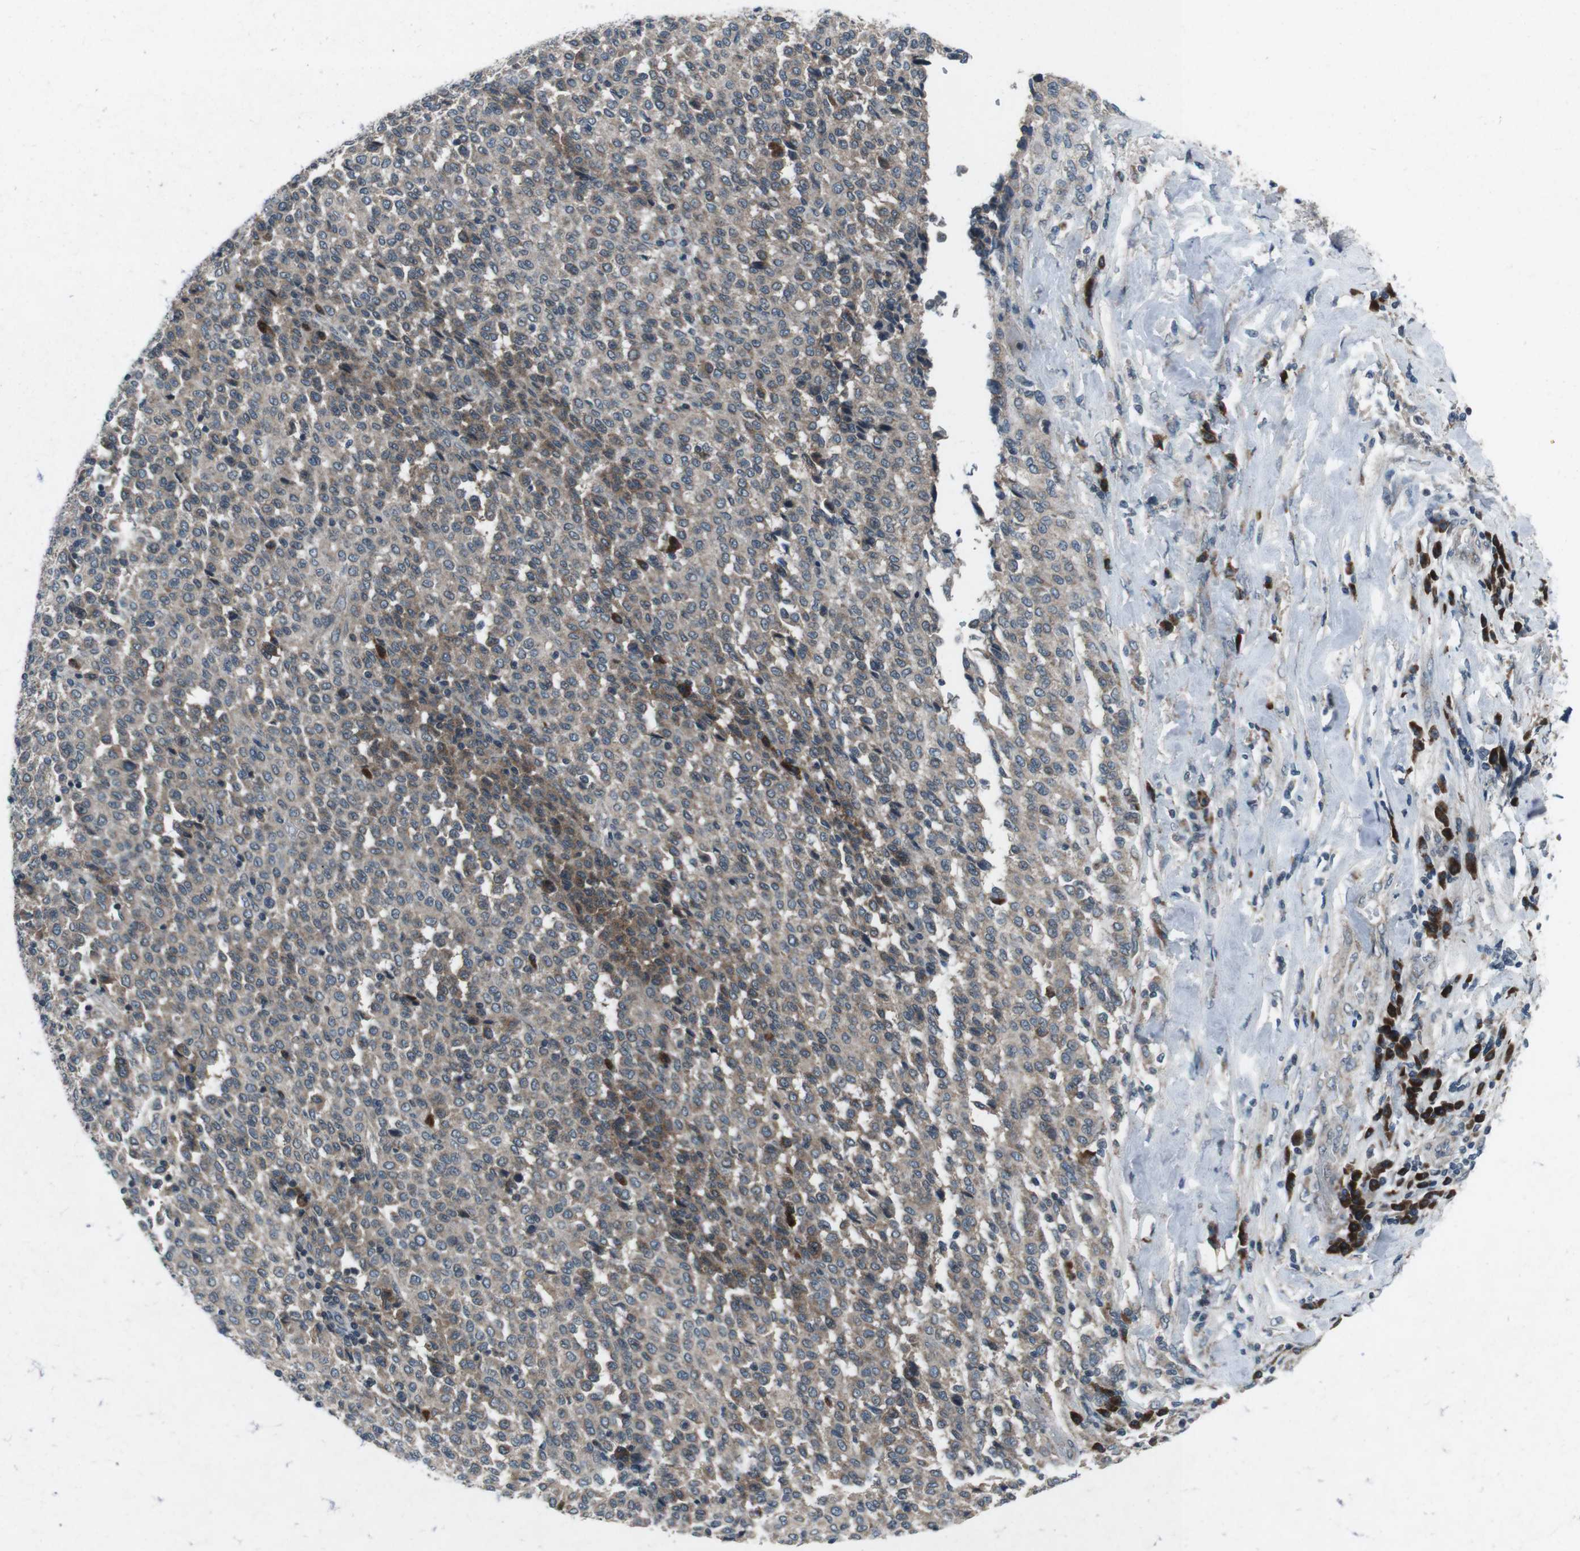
{"staining": {"intensity": "weak", "quantity": "25%-75%", "location": "cytoplasmic/membranous"}, "tissue": "melanoma", "cell_type": "Tumor cells", "image_type": "cancer", "snomed": [{"axis": "morphology", "description": "Malignant melanoma, Metastatic site"}, {"axis": "topography", "description": "Pancreas"}], "caption": "Immunohistochemical staining of human malignant melanoma (metastatic site) reveals low levels of weak cytoplasmic/membranous staining in about 25%-75% of tumor cells.", "gene": "CDK16", "patient": {"sex": "female", "age": 30}}